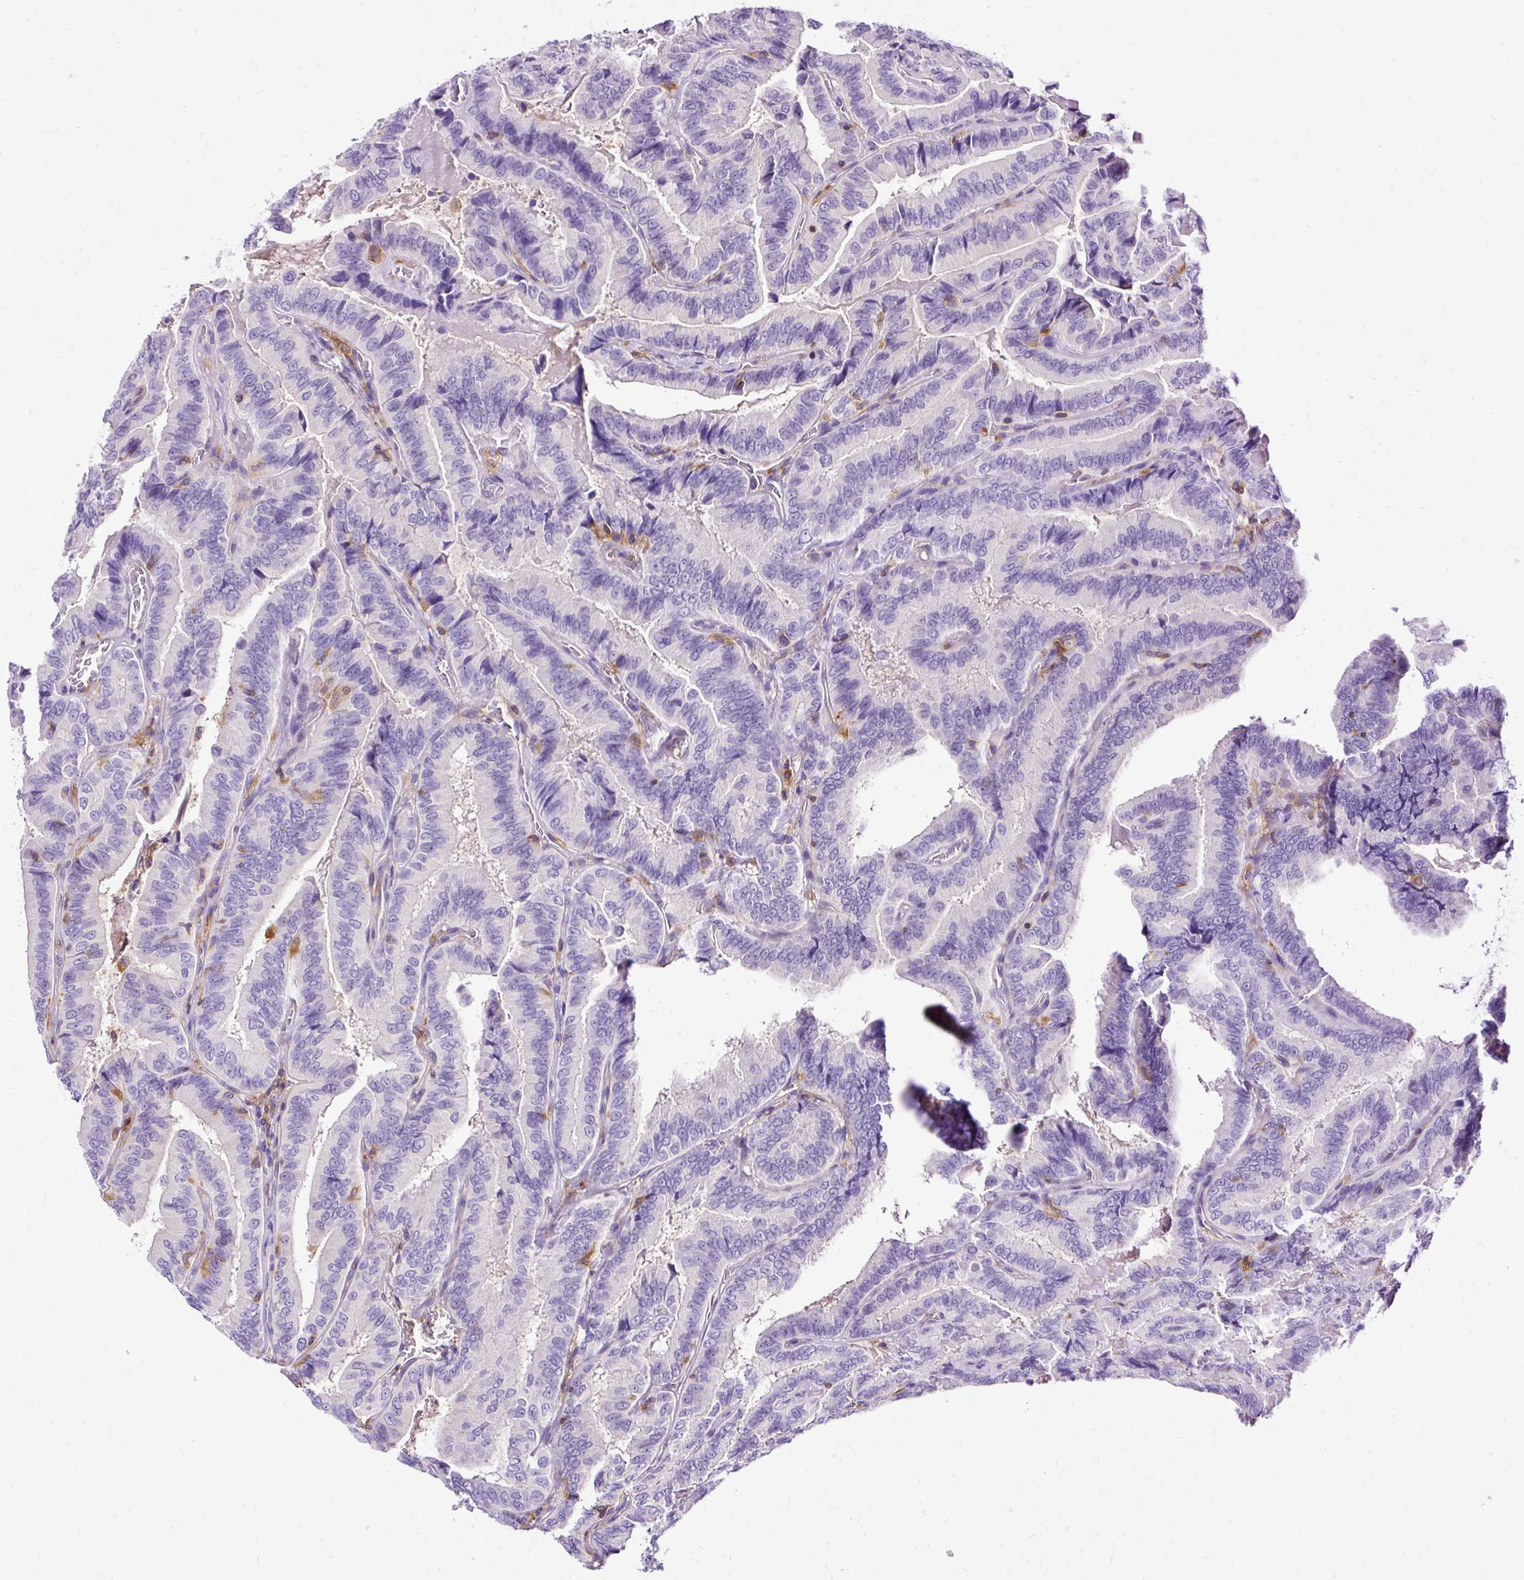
{"staining": {"intensity": "negative", "quantity": "none", "location": "none"}, "tissue": "thyroid cancer", "cell_type": "Tumor cells", "image_type": "cancer", "snomed": [{"axis": "morphology", "description": "Papillary adenocarcinoma, NOS"}, {"axis": "topography", "description": "Thyroid gland"}], "caption": "Immunohistochemical staining of papillary adenocarcinoma (thyroid) reveals no significant staining in tumor cells.", "gene": "TWF2", "patient": {"sex": "male", "age": 61}}